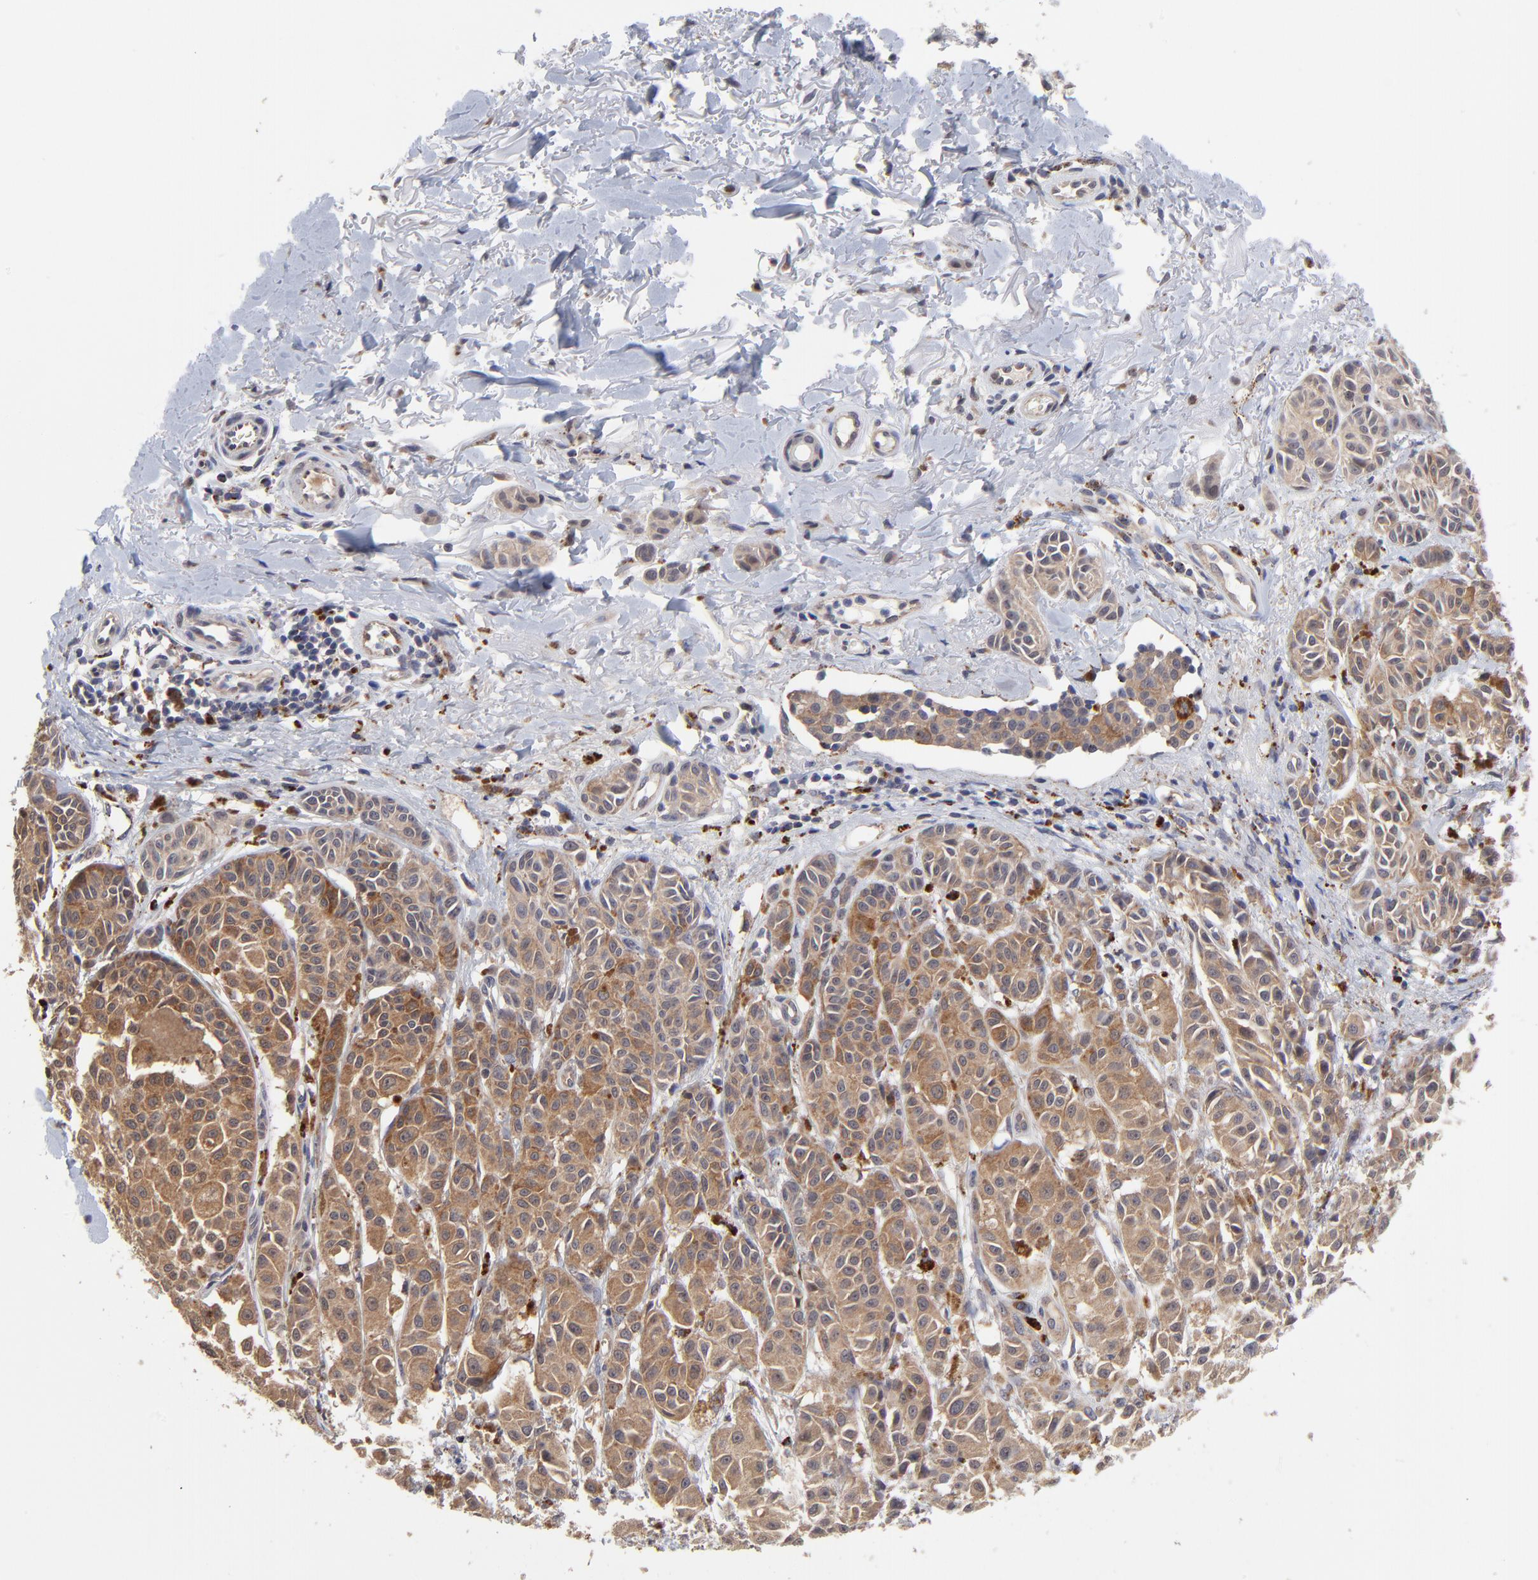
{"staining": {"intensity": "strong", "quantity": ">75%", "location": "cytoplasmic/membranous"}, "tissue": "melanoma", "cell_type": "Tumor cells", "image_type": "cancer", "snomed": [{"axis": "morphology", "description": "Malignant melanoma, NOS"}, {"axis": "topography", "description": "Skin"}], "caption": "The image reveals a brown stain indicating the presence of a protein in the cytoplasmic/membranous of tumor cells in malignant melanoma.", "gene": "PDE4B", "patient": {"sex": "male", "age": 76}}